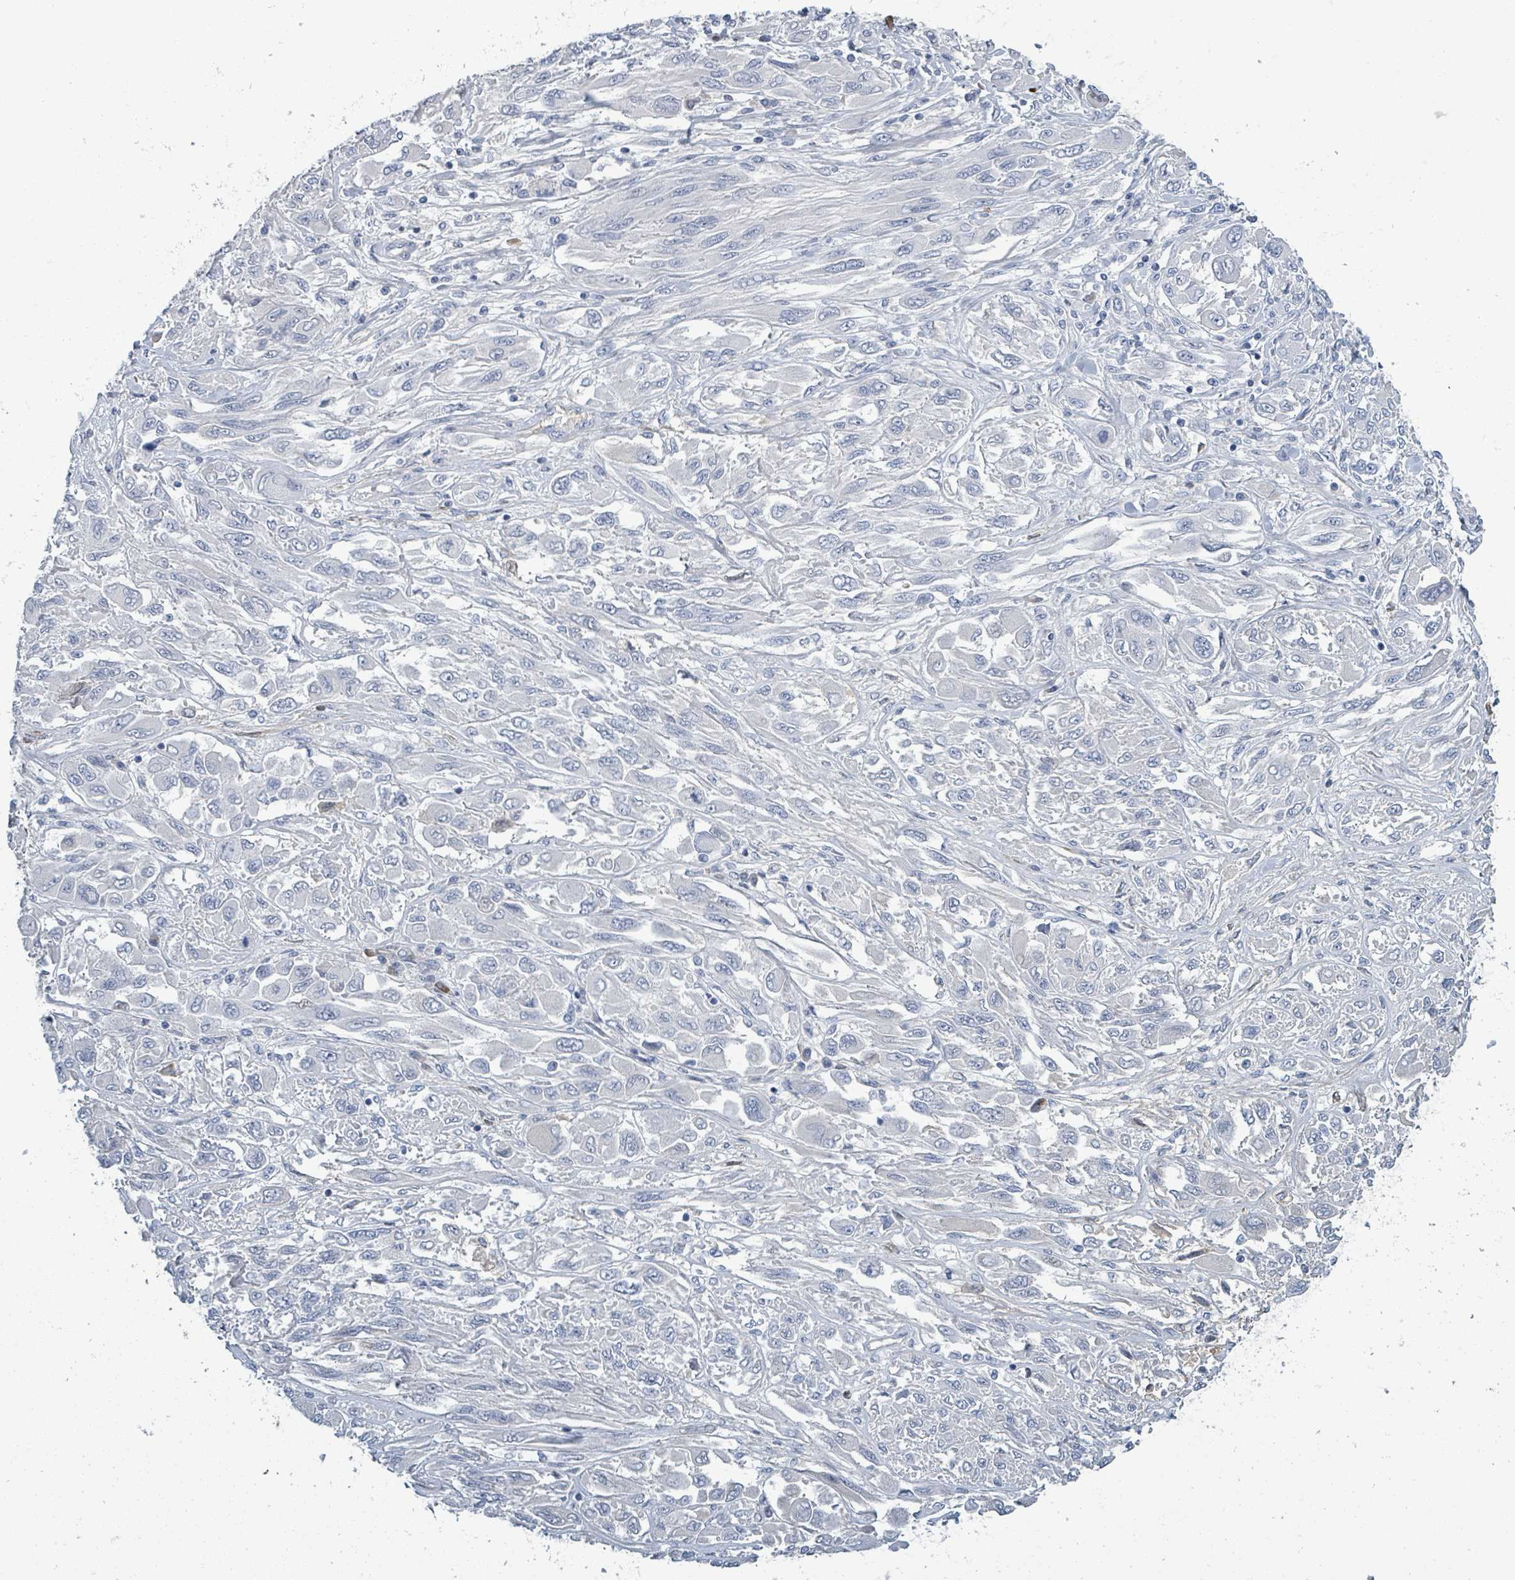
{"staining": {"intensity": "negative", "quantity": "none", "location": "none"}, "tissue": "melanoma", "cell_type": "Tumor cells", "image_type": "cancer", "snomed": [{"axis": "morphology", "description": "Malignant melanoma, NOS"}, {"axis": "topography", "description": "Skin"}], "caption": "Immunohistochemistry image of neoplastic tissue: human melanoma stained with DAB shows no significant protein staining in tumor cells.", "gene": "RAB33B", "patient": {"sex": "female", "age": 91}}